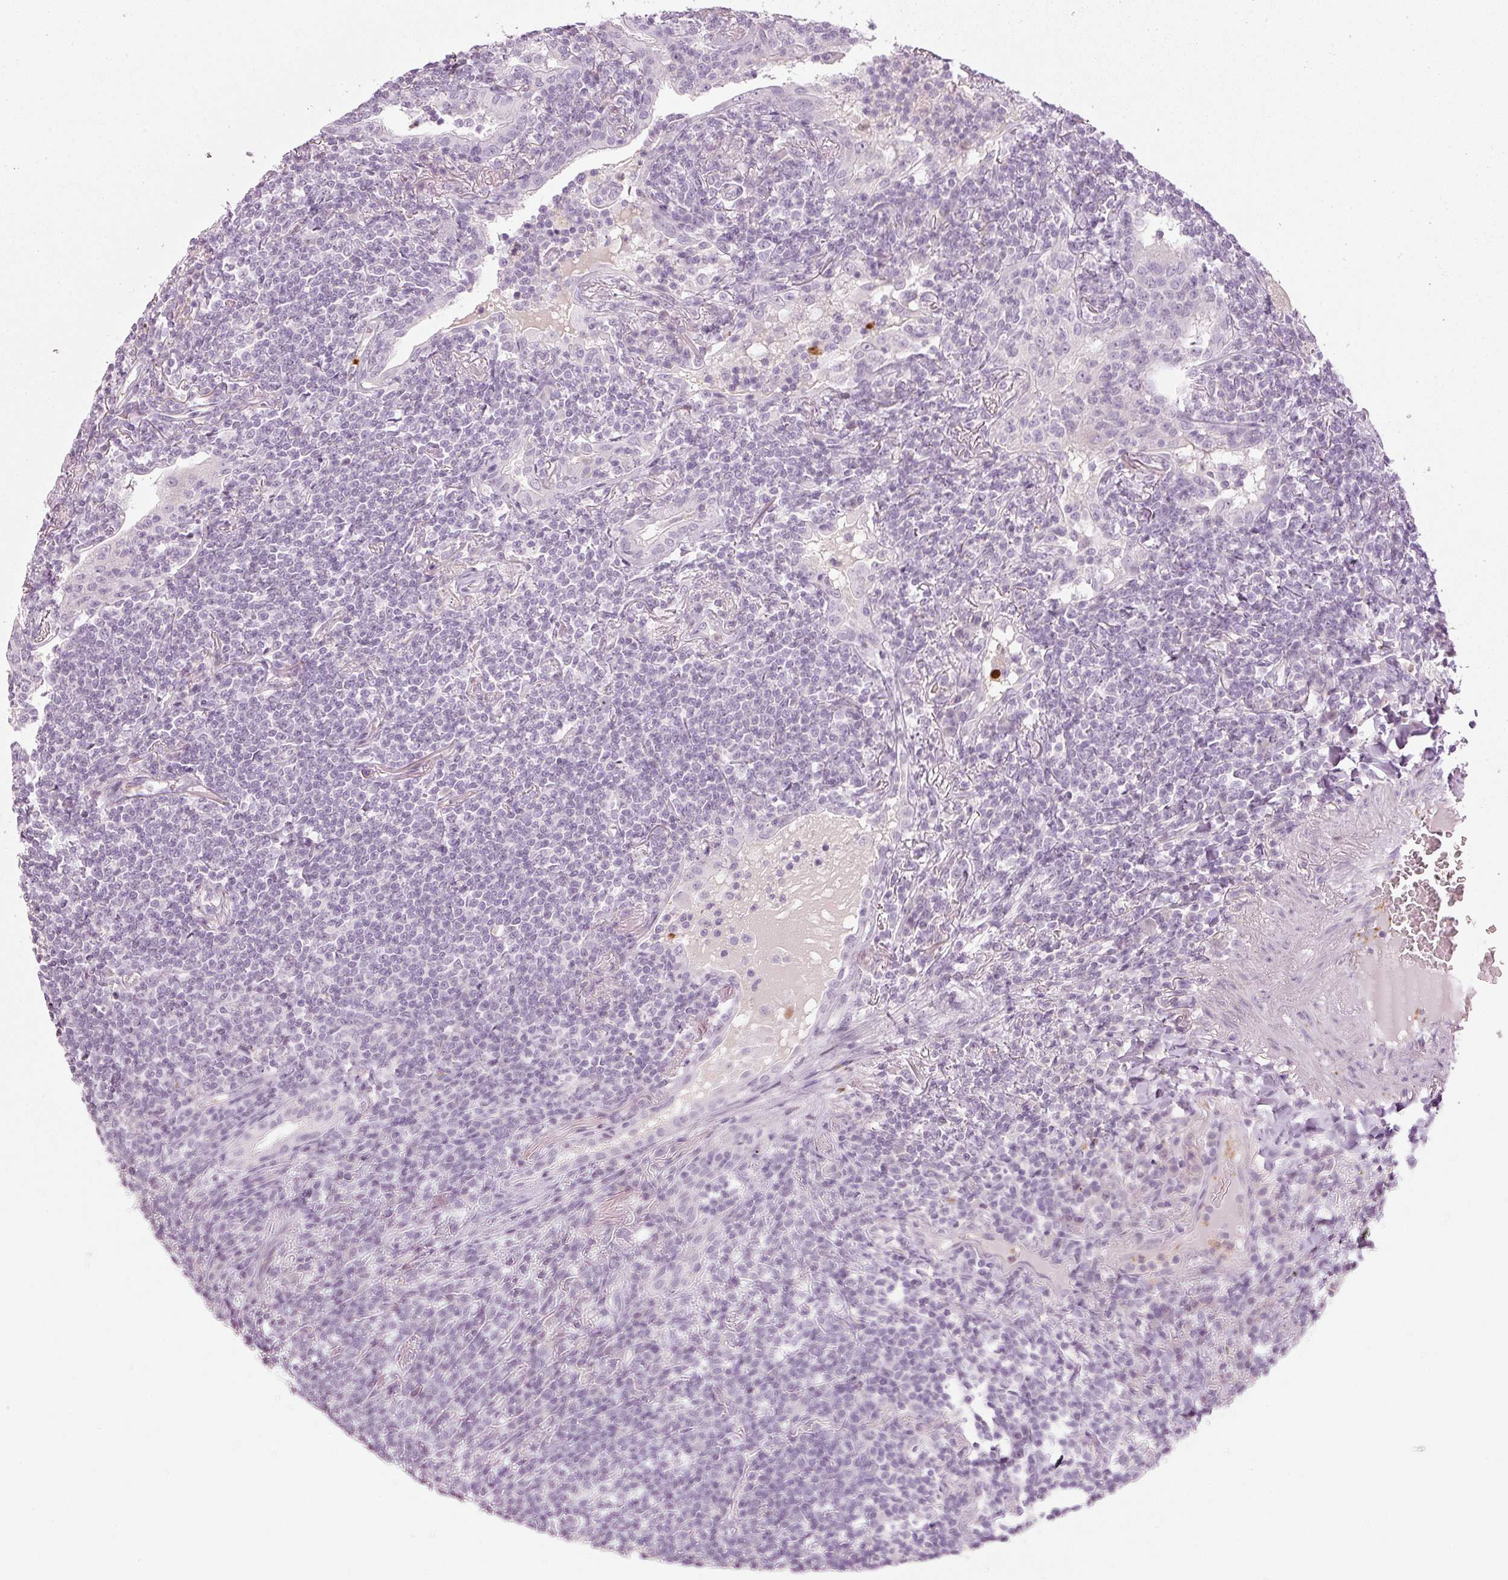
{"staining": {"intensity": "negative", "quantity": "none", "location": "none"}, "tissue": "lymphoma", "cell_type": "Tumor cells", "image_type": "cancer", "snomed": [{"axis": "morphology", "description": "Malignant lymphoma, non-Hodgkin's type, Low grade"}, {"axis": "topography", "description": "Lung"}], "caption": "Malignant lymphoma, non-Hodgkin's type (low-grade) was stained to show a protein in brown. There is no significant expression in tumor cells. (Stains: DAB (3,3'-diaminobenzidine) immunohistochemistry with hematoxylin counter stain, Microscopy: brightfield microscopy at high magnification).", "gene": "LECT2", "patient": {"sex": "female", "age": 71}}